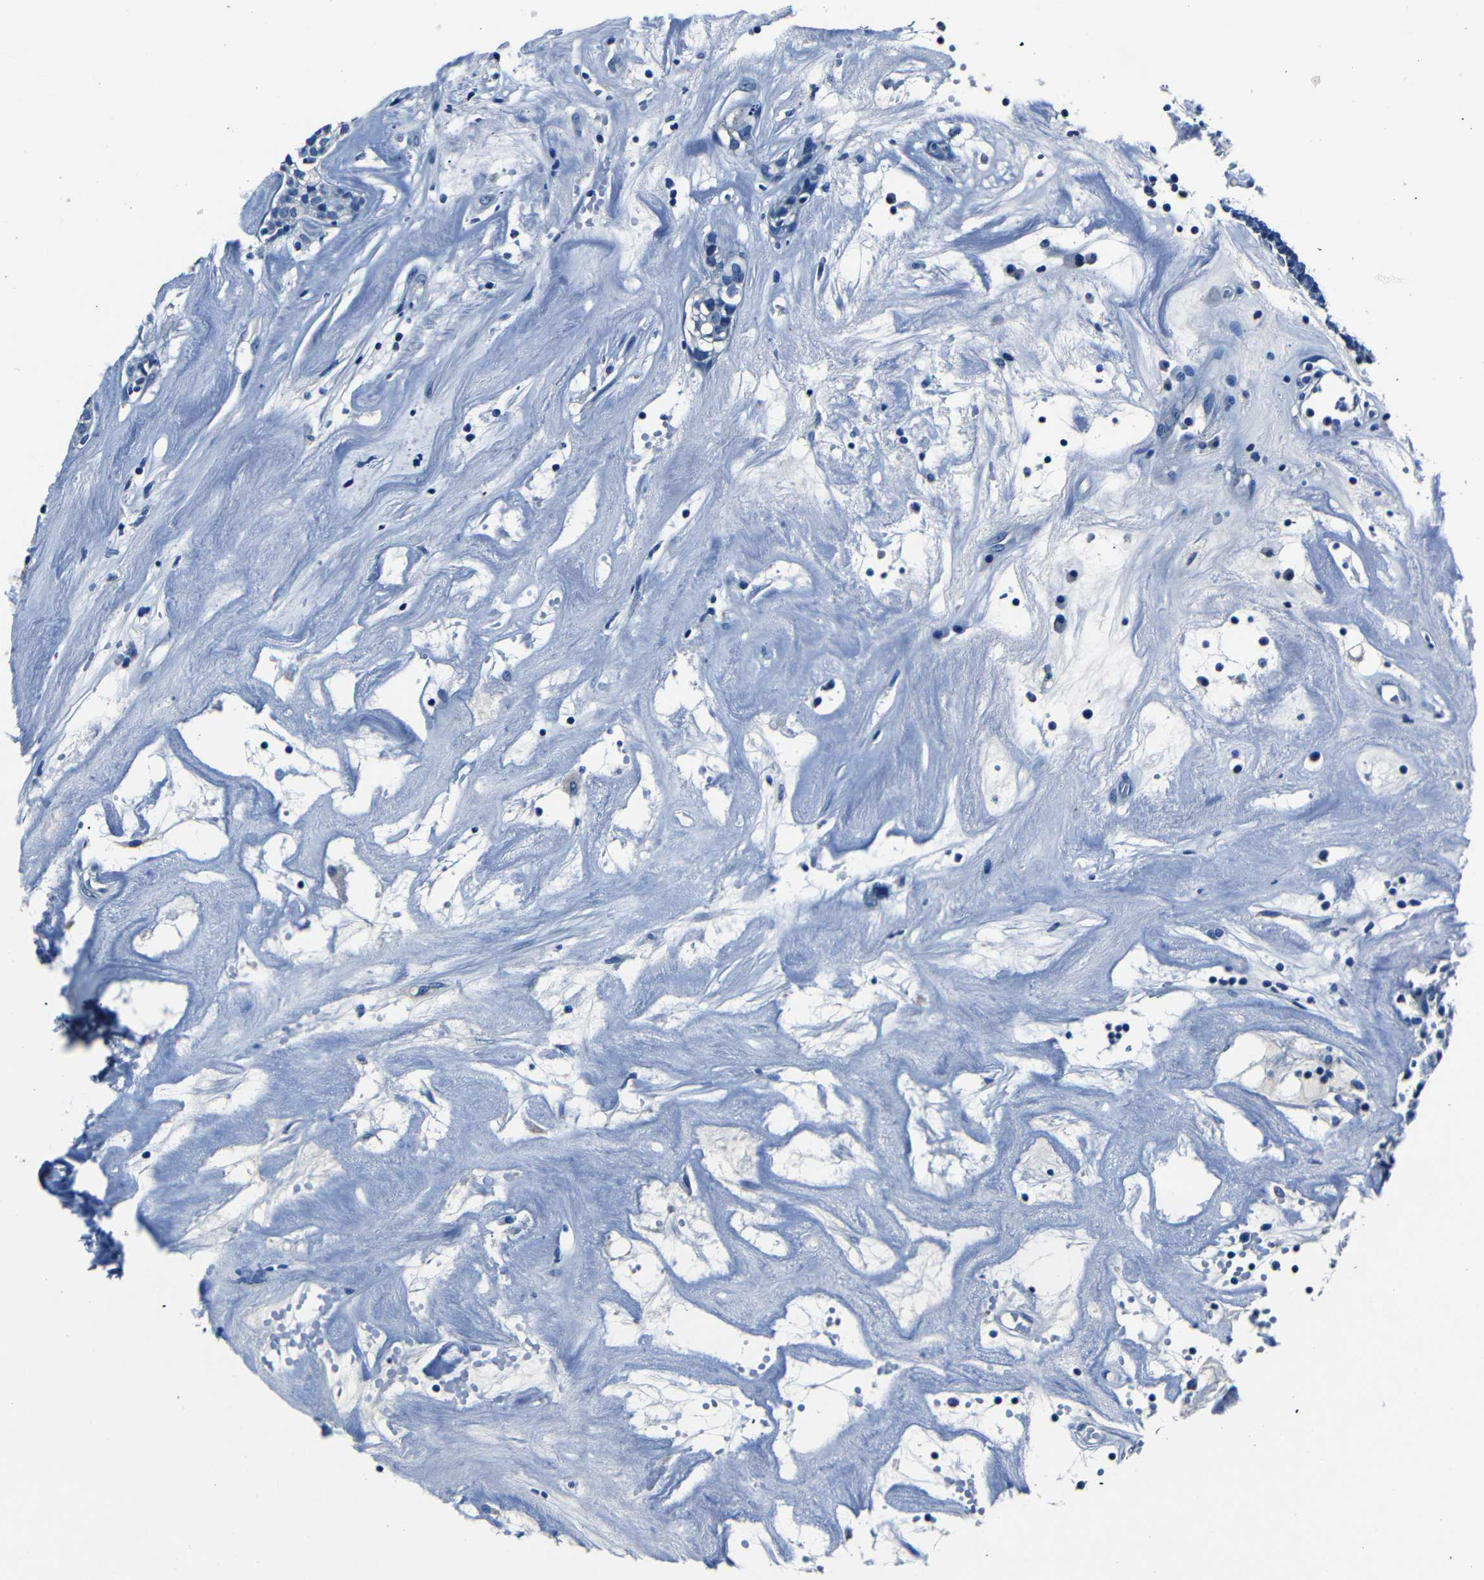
{"staining": {"intensity": "negative", "quantity": "none", "location": "none"}, "tissue": "head and neck cancer", "cell_type": "Tumor cells", "image_type": "cancer", "snomed": [{"axis": "morphology", "description": "Adenocarcinoma, NOS"}, {"axis": "topography", "description": "Salivary gland"}, {"axis": "topography", "description": "Head-Neck"}], "caption": "This is an immunohistochemistry (IHC) photomicrograph of head and neck adenocarcinoma. There is no expression in tumor cells.", "gene": "NCMAP", "patient": {"sex": "female", "age": 65}}